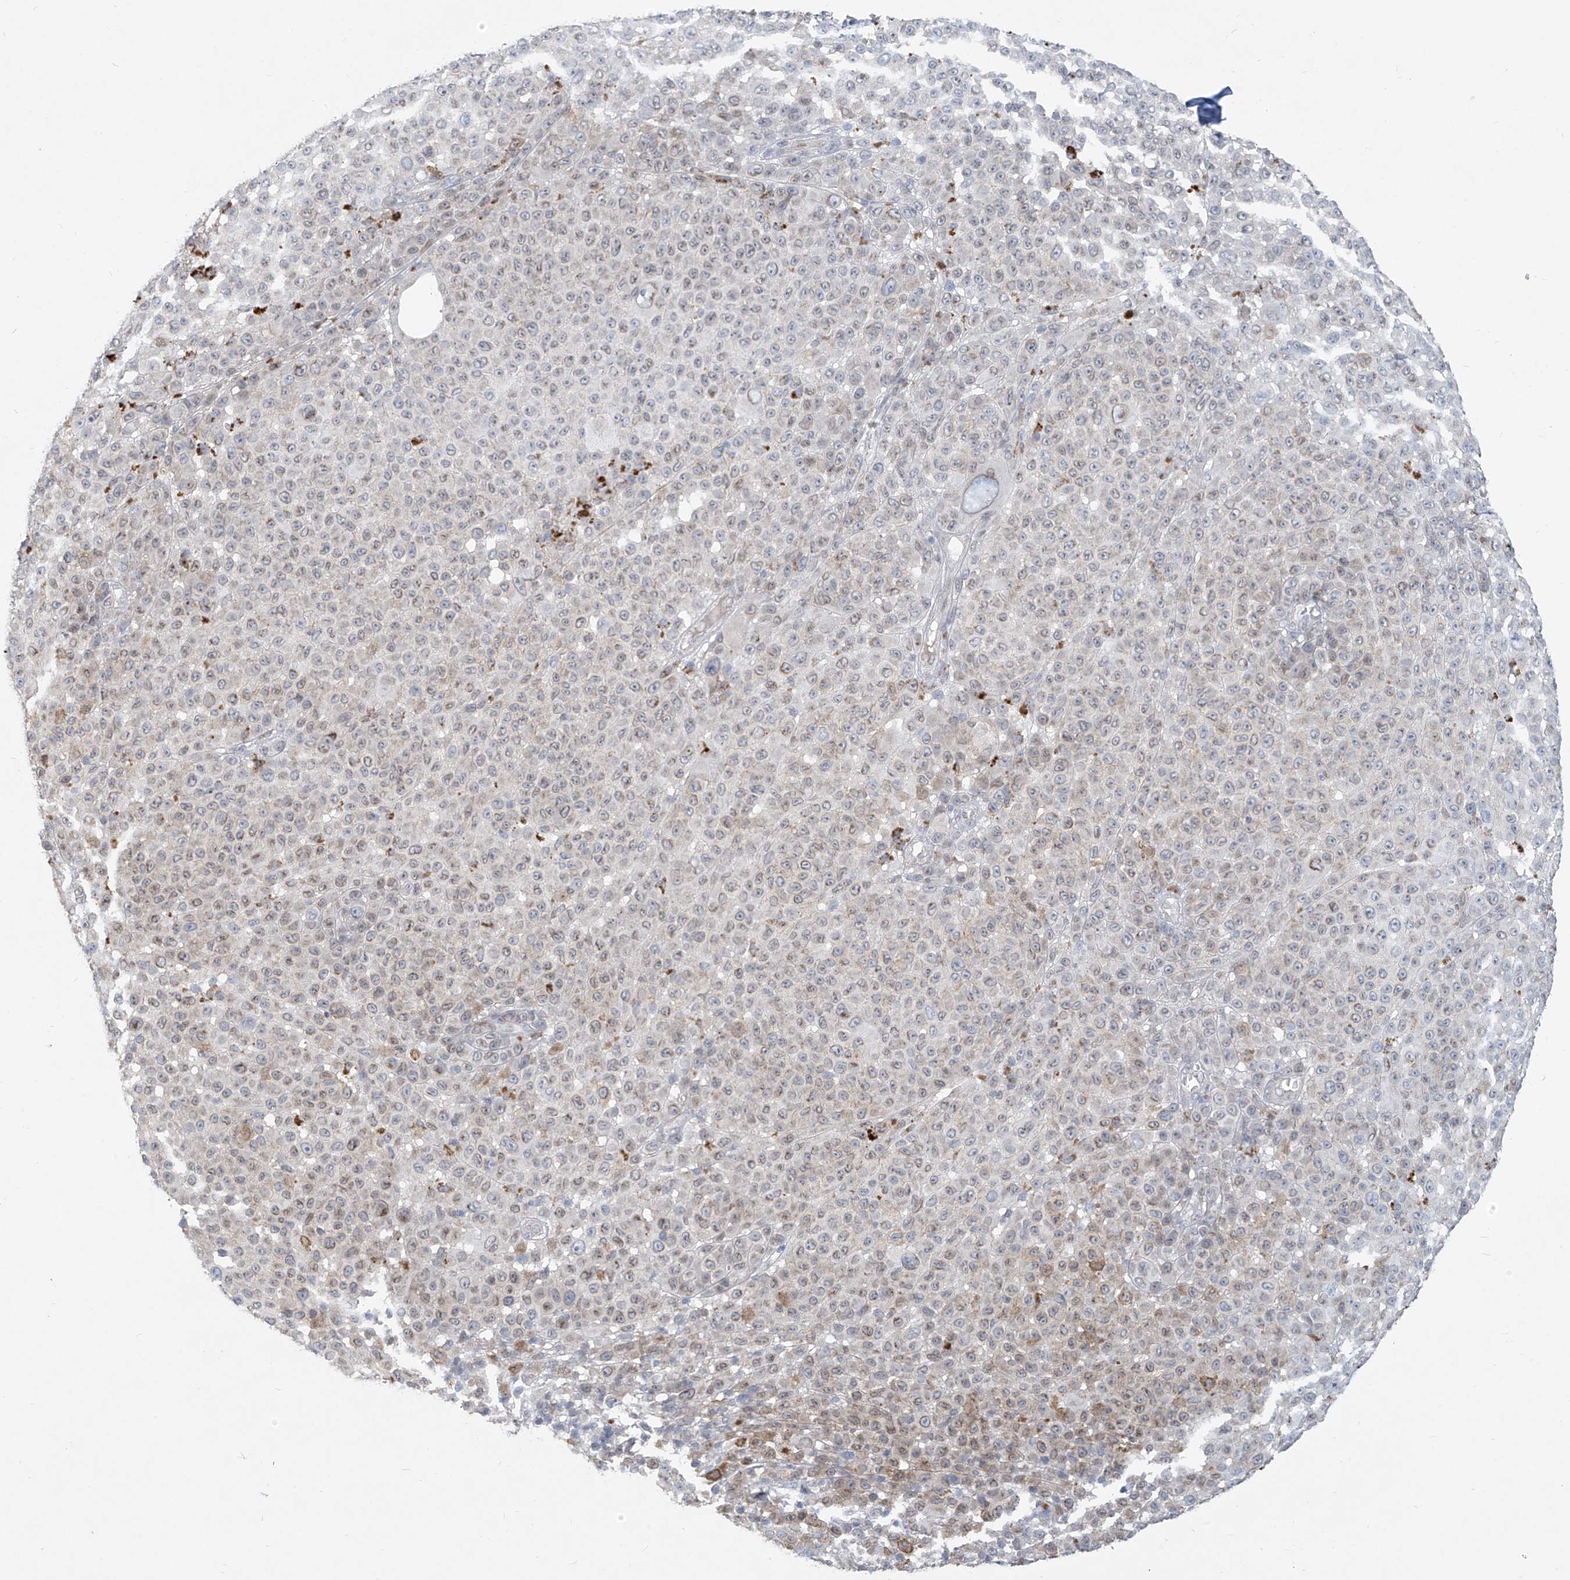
{"staining": {"intensity": "weak", "quantity": "<25%", "location": "cytoplasmic/membranous,nuclear"}, "tissue": "melanoma", "cell_type": "Tumor cells", "image_type": "cancer", "snomed": [{"axis": "morphology", "description": "Malignant melanoma, NOS"}, {"axis": "topography", "description": "Skin"}], "caption": "This is an immunohistochemistry (IHC) image of malignant melanoma. There is no positivity in tumor cells.", "gene": "KRTAP25-1", "patient": {"sex": "female", "age": 94}}